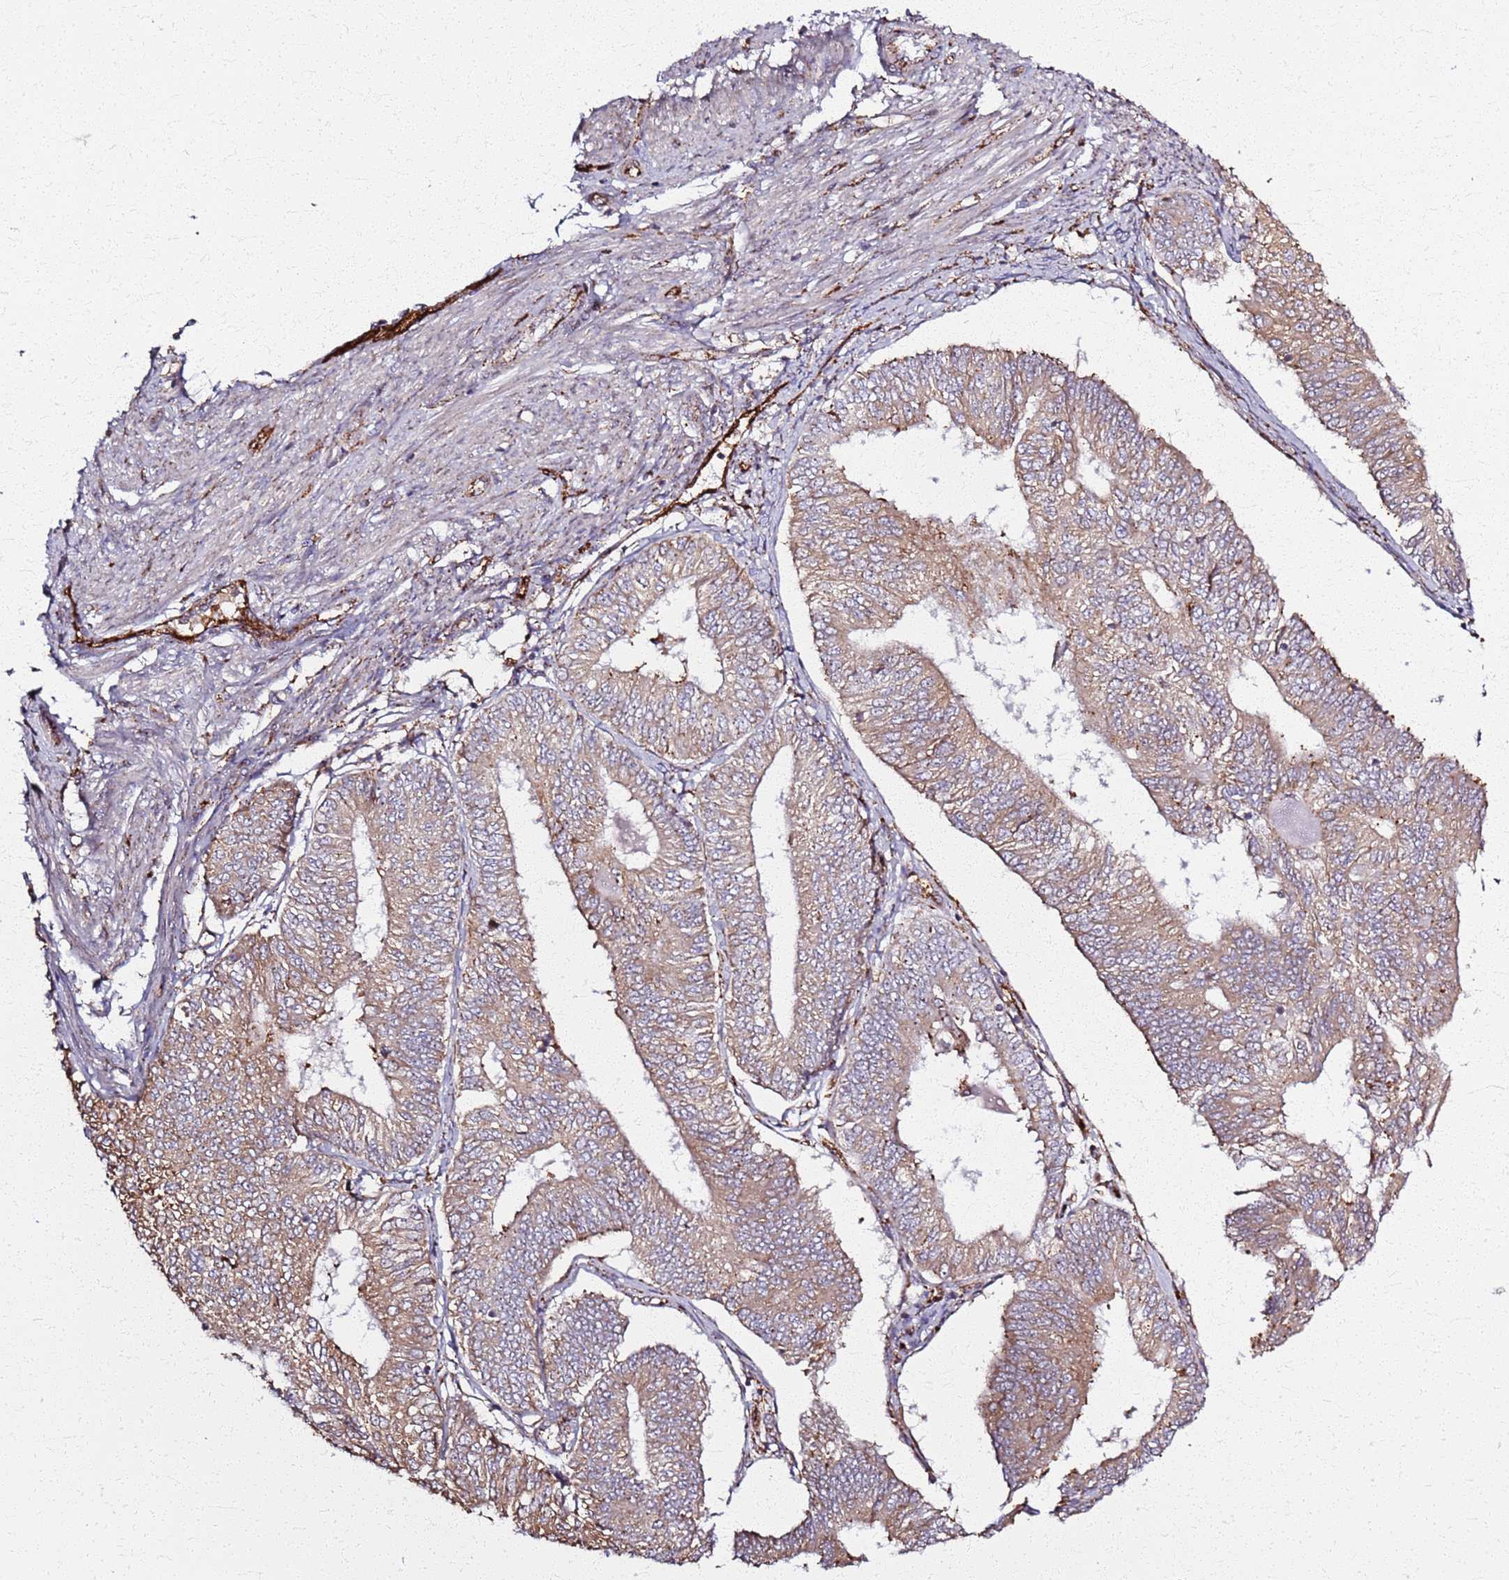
{"staining": {"intensity": "weak", "quantity": ">75%", "location": "cytoplasmic/membranous"}, "tissue": "endometrial cancer", "cell_type": "Tumor cells", "image_type": "cancer", "snomed": [{"axis": "morphology", "description": "Adenocarcinoma, NOS"}, {"axis": "topography", "description": "Endometrium"}], "caption": "Immunohistochemical staining of human endometrial cancer exhibits weak cytoplasmic/membranous protein staining in approximately >75% of tumor cells.", "gene": "KRI1", "patient": {"sex": "female", "age": 58}}